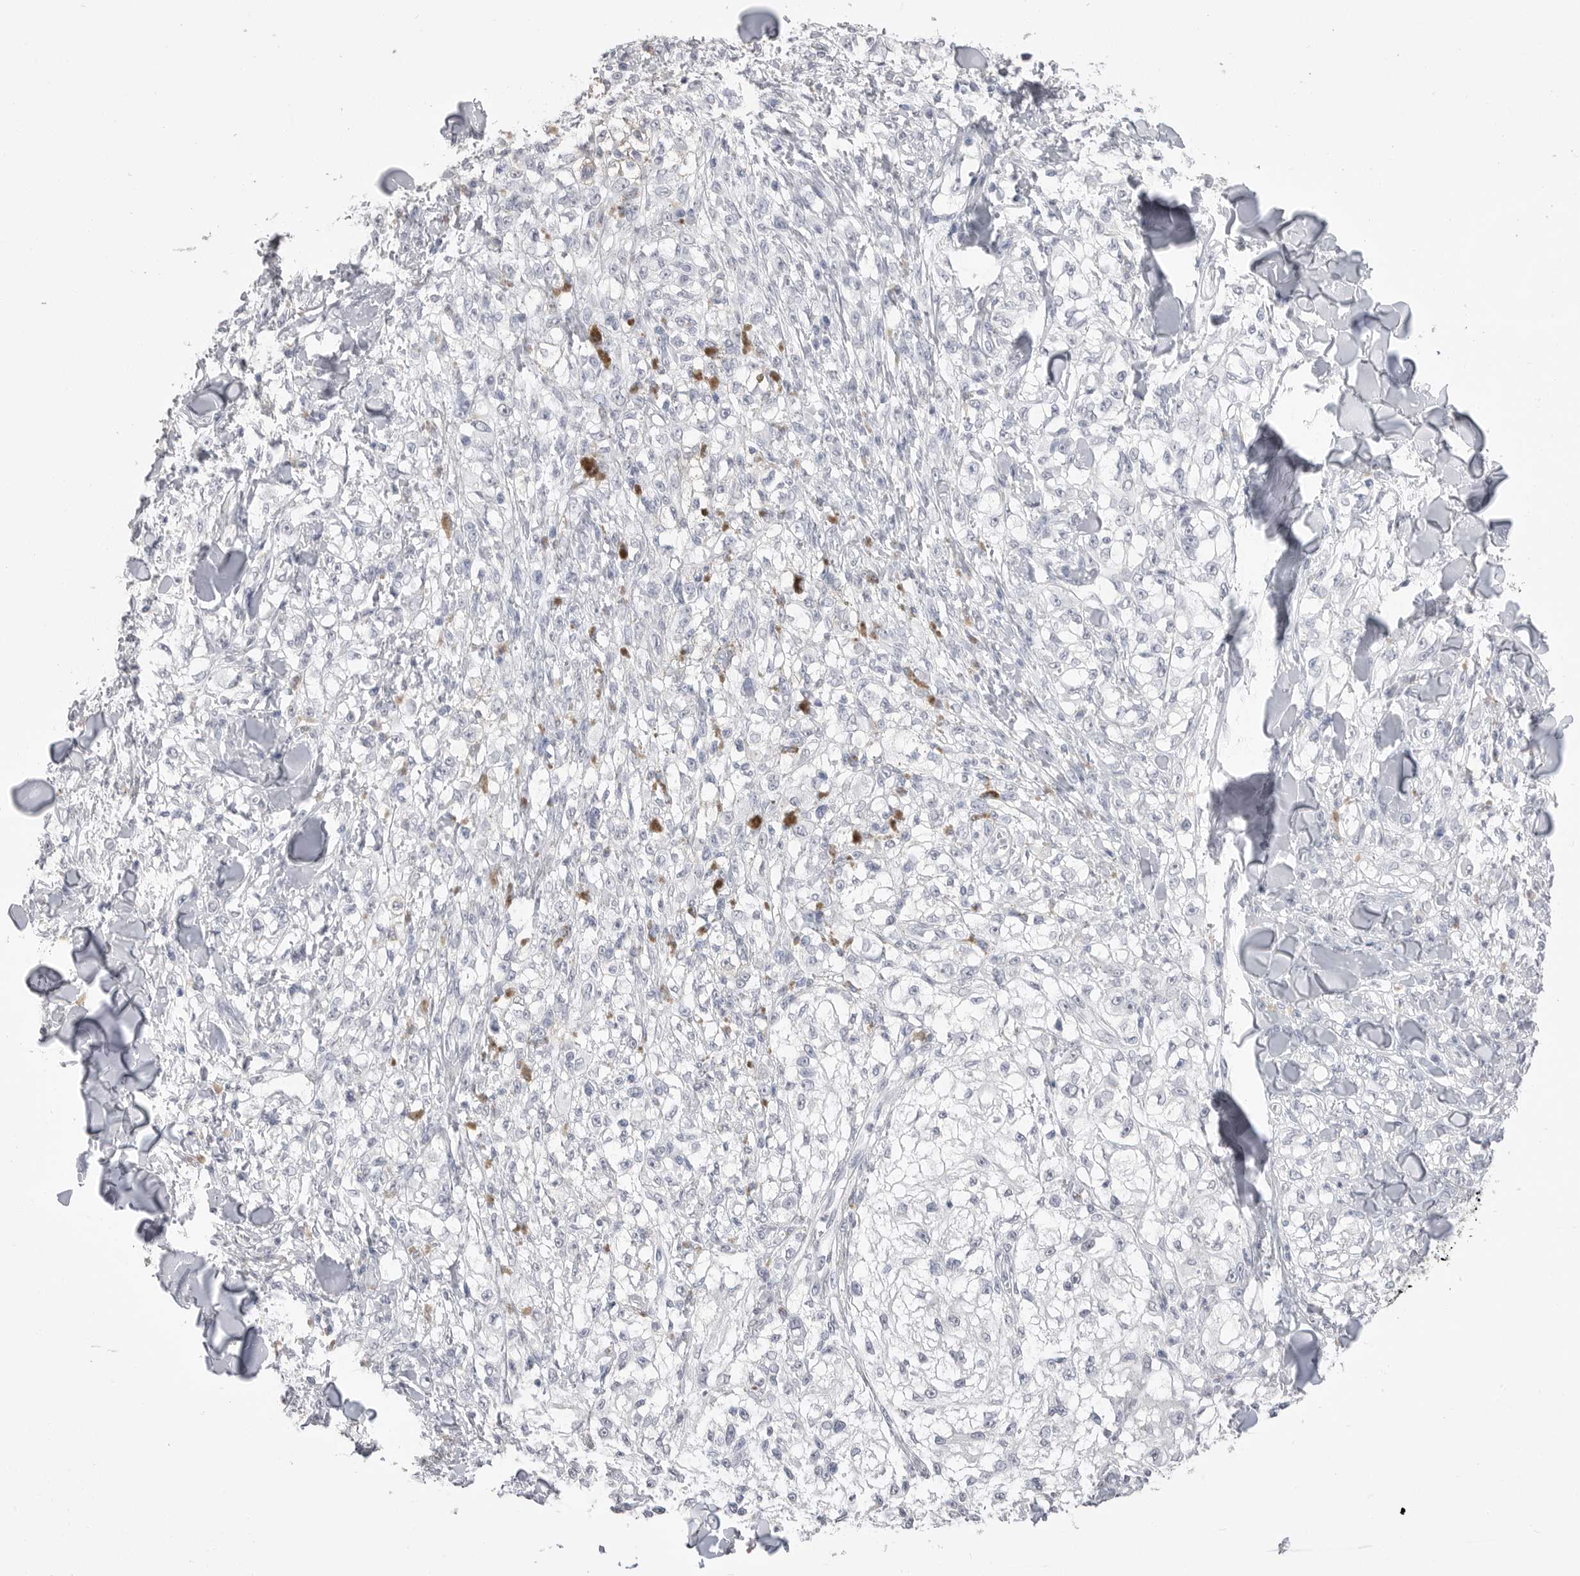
{"staining": {"intensity": "negative", "quantity": "none", "location": "none"}, "tissue": "melanoma", "cell_type": "Tumor cells", "image_type": "cancer", "snomed": [{"axis": "morphology", "description": "Malignant melanoma, NOS"}, {"axis": "topography", "description": "Skin of head"}], "caption": "Immunohistochemistry of melanoma shows no expression in tumor cells.", "gene": "ICAM5", "patient": {"sex": "male", "age": 83}}